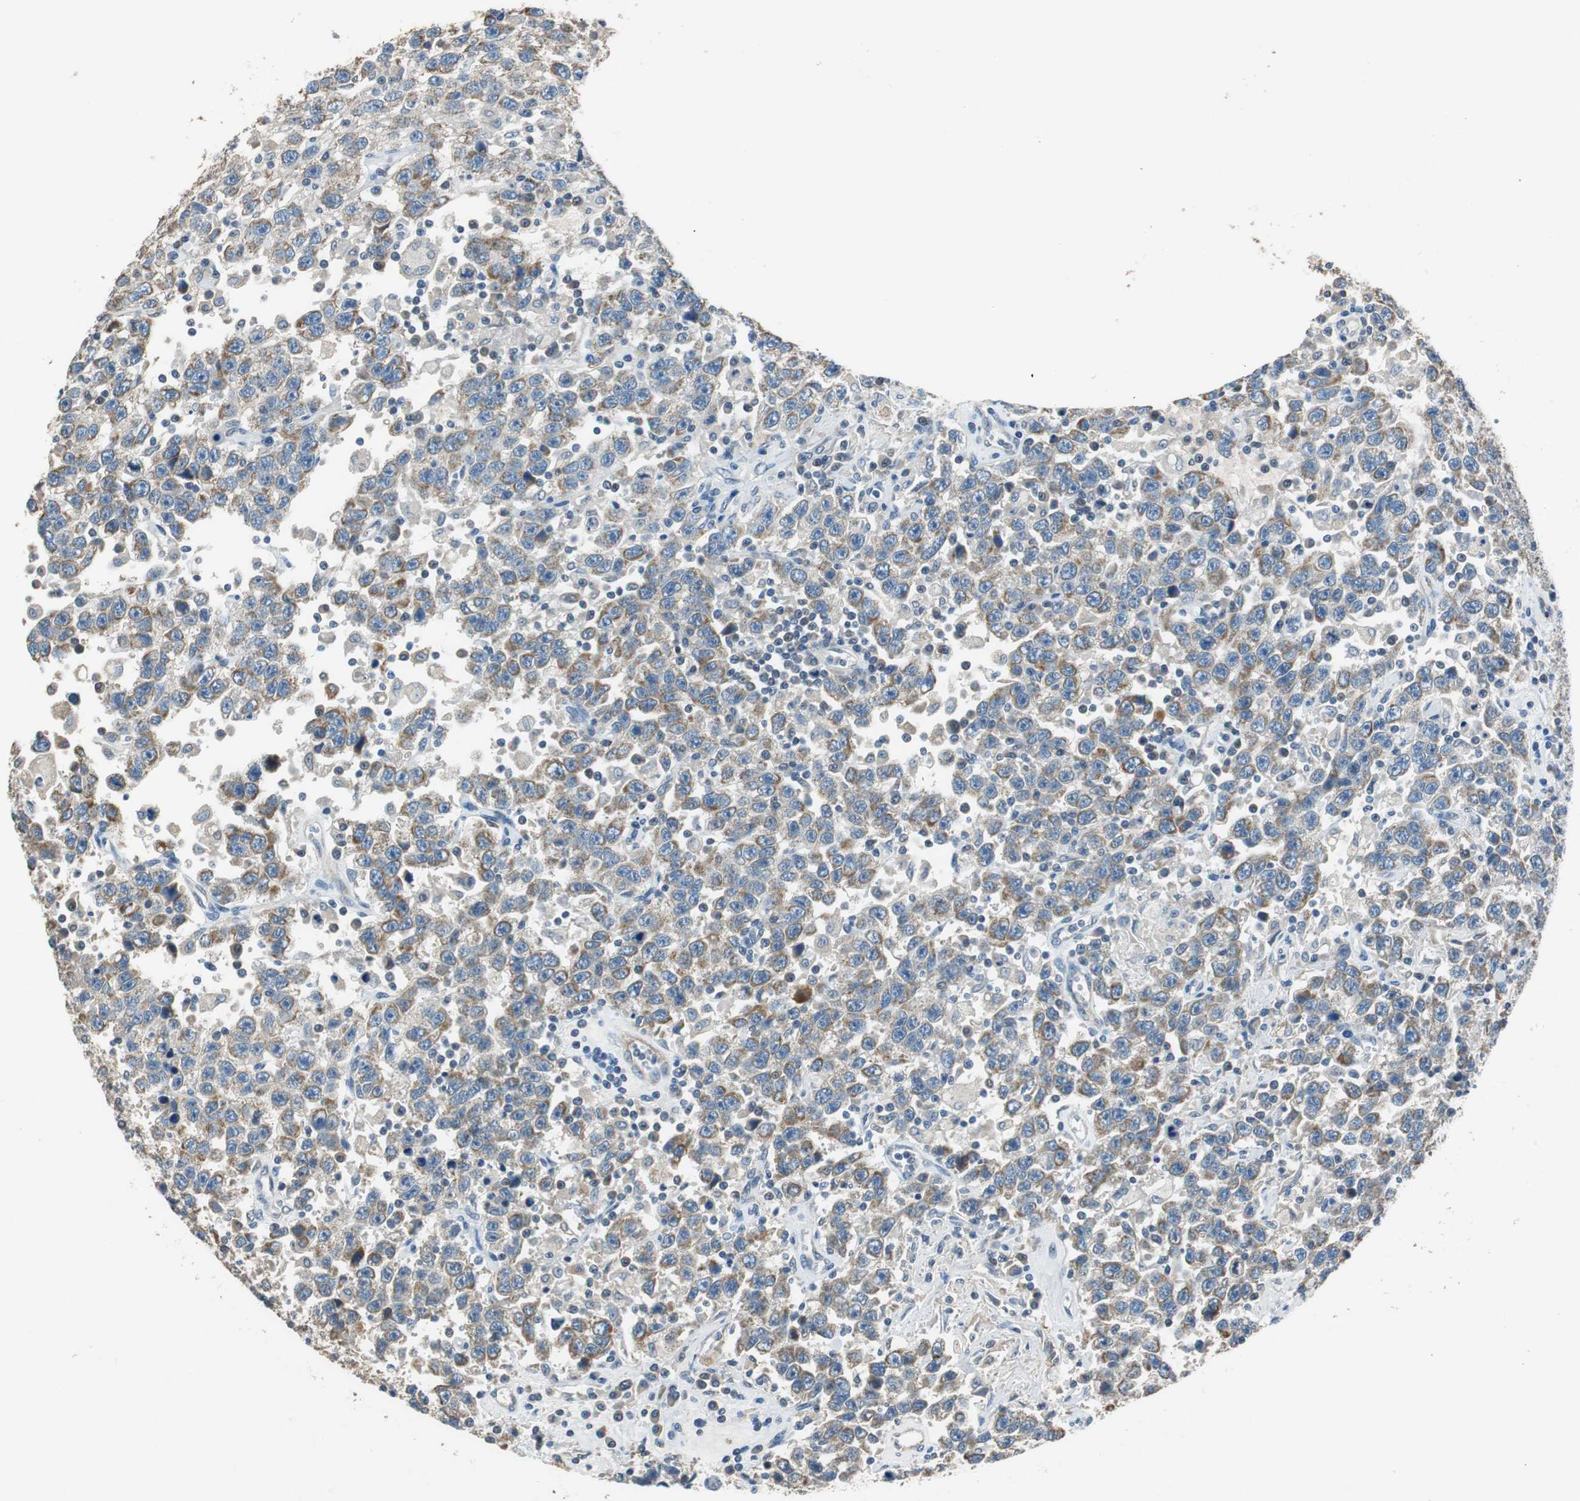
{"staining": {"intensity": "moderate", "quantity": ">75%", "location": "cytoplasmic/membranous"}, "tissue": "testis cancer", "cell_type": "Tumor cells", "image_type": "cancer", "snomed": [{"axis": "morphology", "description": "Seminoma, NOS"}, {"axis": "topography", "description": "Testis"}], "caption": "Immunohistochemistry (IHC) of testis cancer (seminoma) demonstrates medium levels of moderate cytoplasmic/membranous positivity in about >75% of tumor cells. The protein is stained brown, and the nuclei are stained in blue (DAB IHC with brightfield microscopy, high magnification).", "gene": "ALDH4A1", "patient": {"sex": "male", "age": 41}}